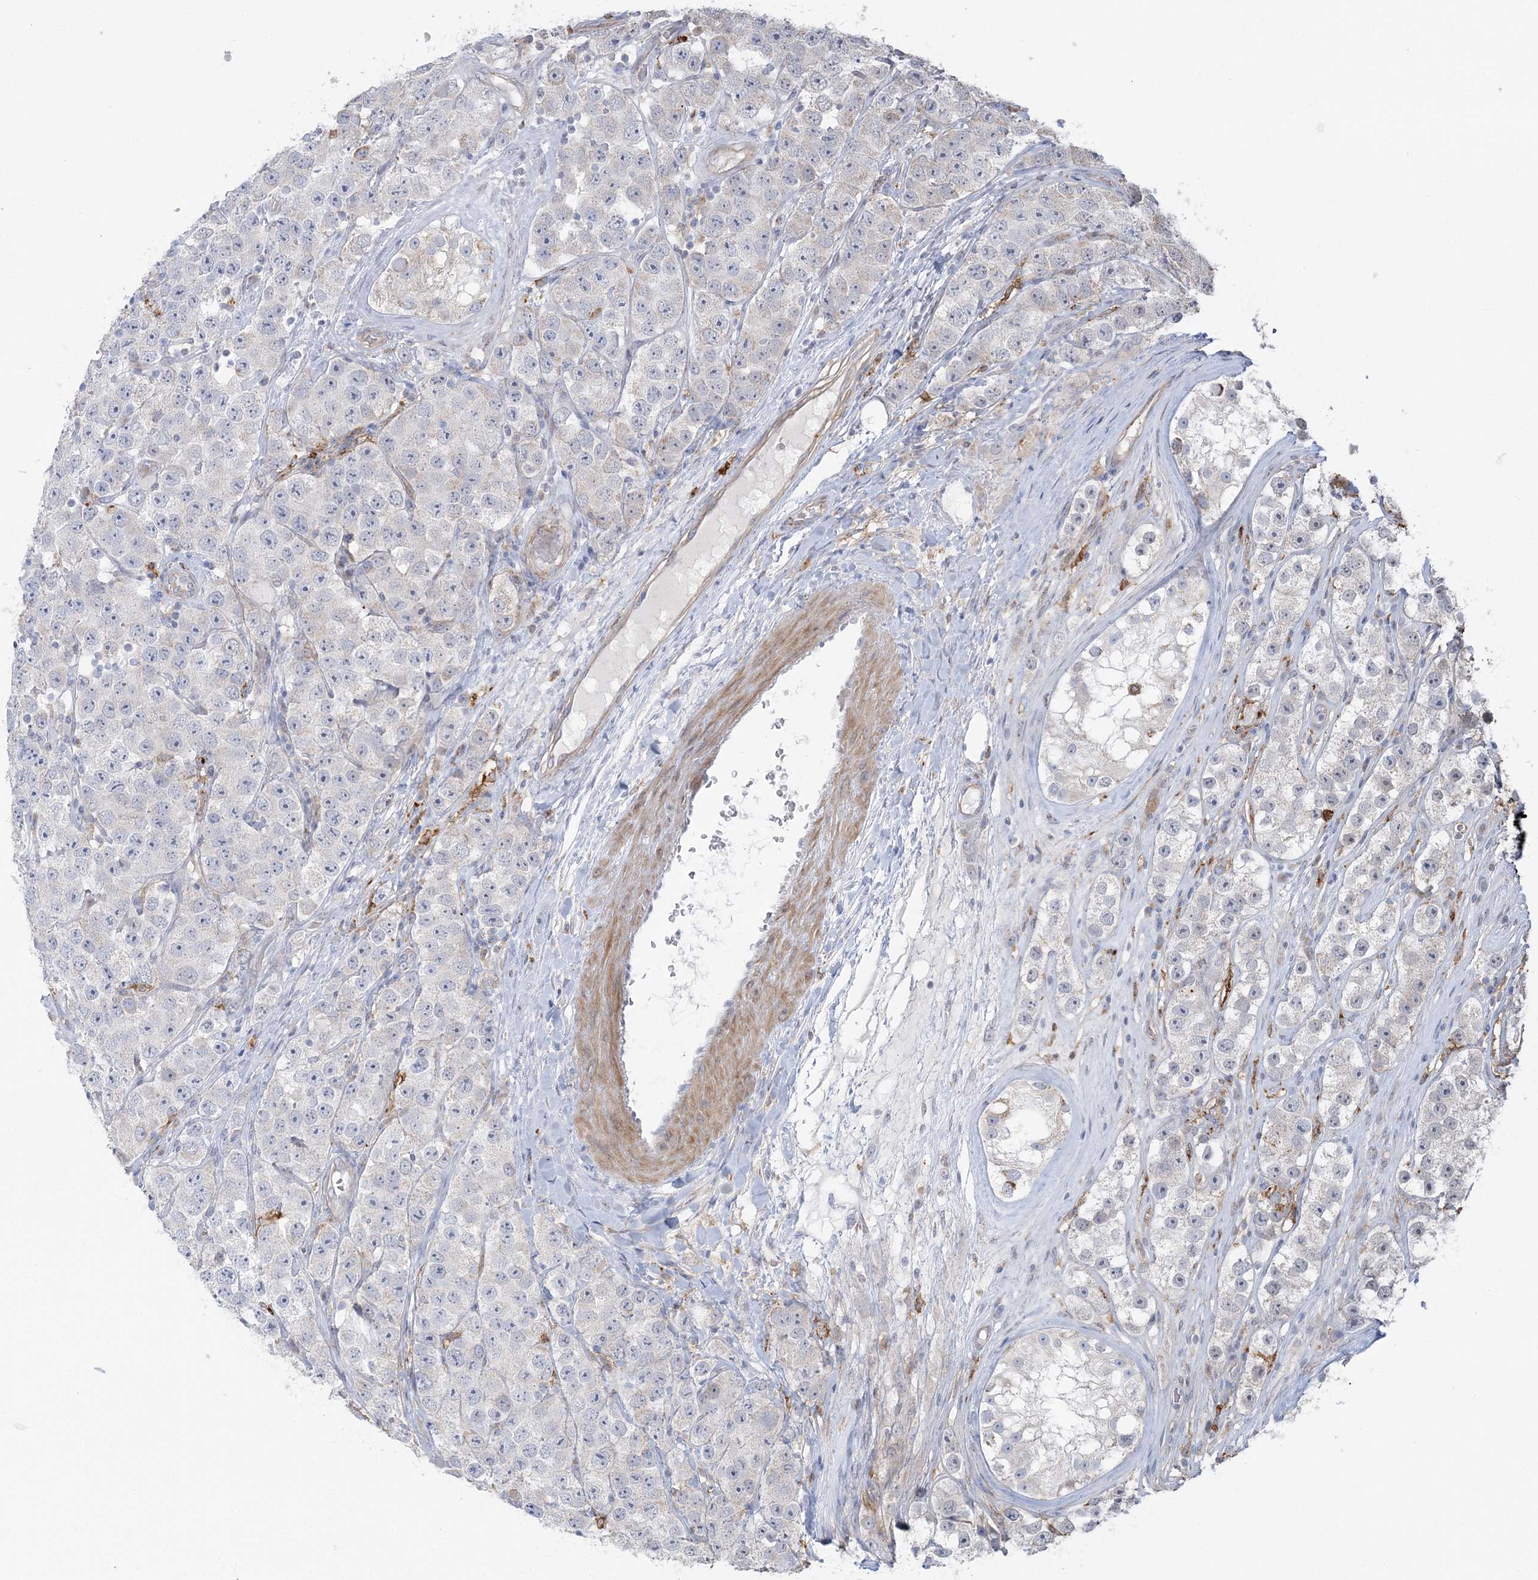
{"staining": {"intensity": "negative", "quantity": "none", "location": "none"}, "tissue": "testis cancer", "cell_type": "Tumor cells", "image_type": "cancer", "snomed": [{"axis": "morphology", "description": "Seminoma, NOS"}, {"axis": "topography", "description": "Testis"}], "caption": "Immunohistochemistry (IHC) of testis cancer demonstrates no expression in tumor cells.", "gene": "HAAO", "patient": {"sex": "male", "age": 28}}